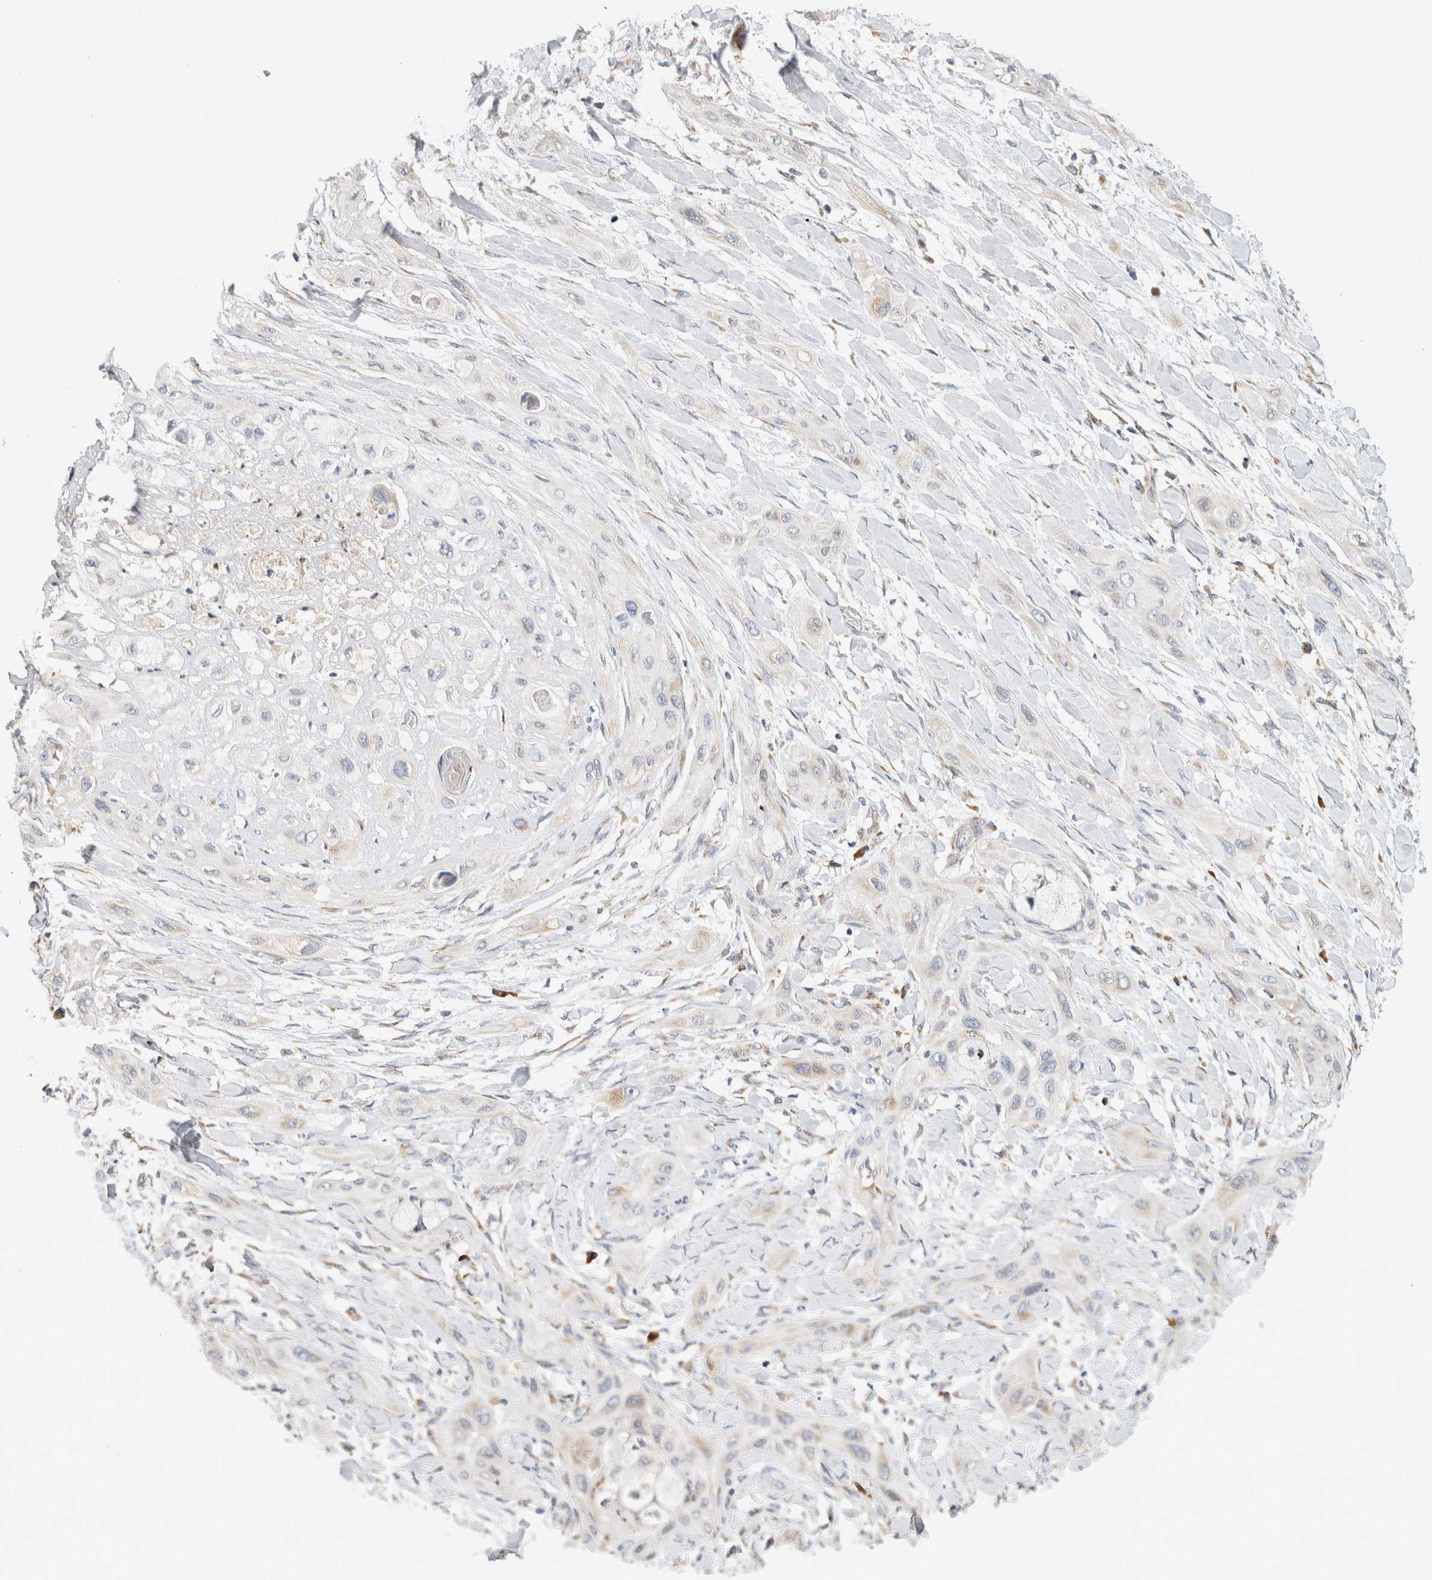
{"staining": {"intensity": "negative", "quantity": "none", "location": "none"}, "tissue": "lung cancer", "cell_type": "Tumor cells", "image_type": "cancer", "snomed": [{"axis": "morphology", "description": "Squamous cell carcinoma, NOS"}, {"axis": "topography", "description": "Lung"}], "caption": "Photomicrograph shows no significant protein expression in tumor cells of squamous cell carcinoma (lung).", "gene": "RPN2", "patient": {"sex": "female", "age": 47}}